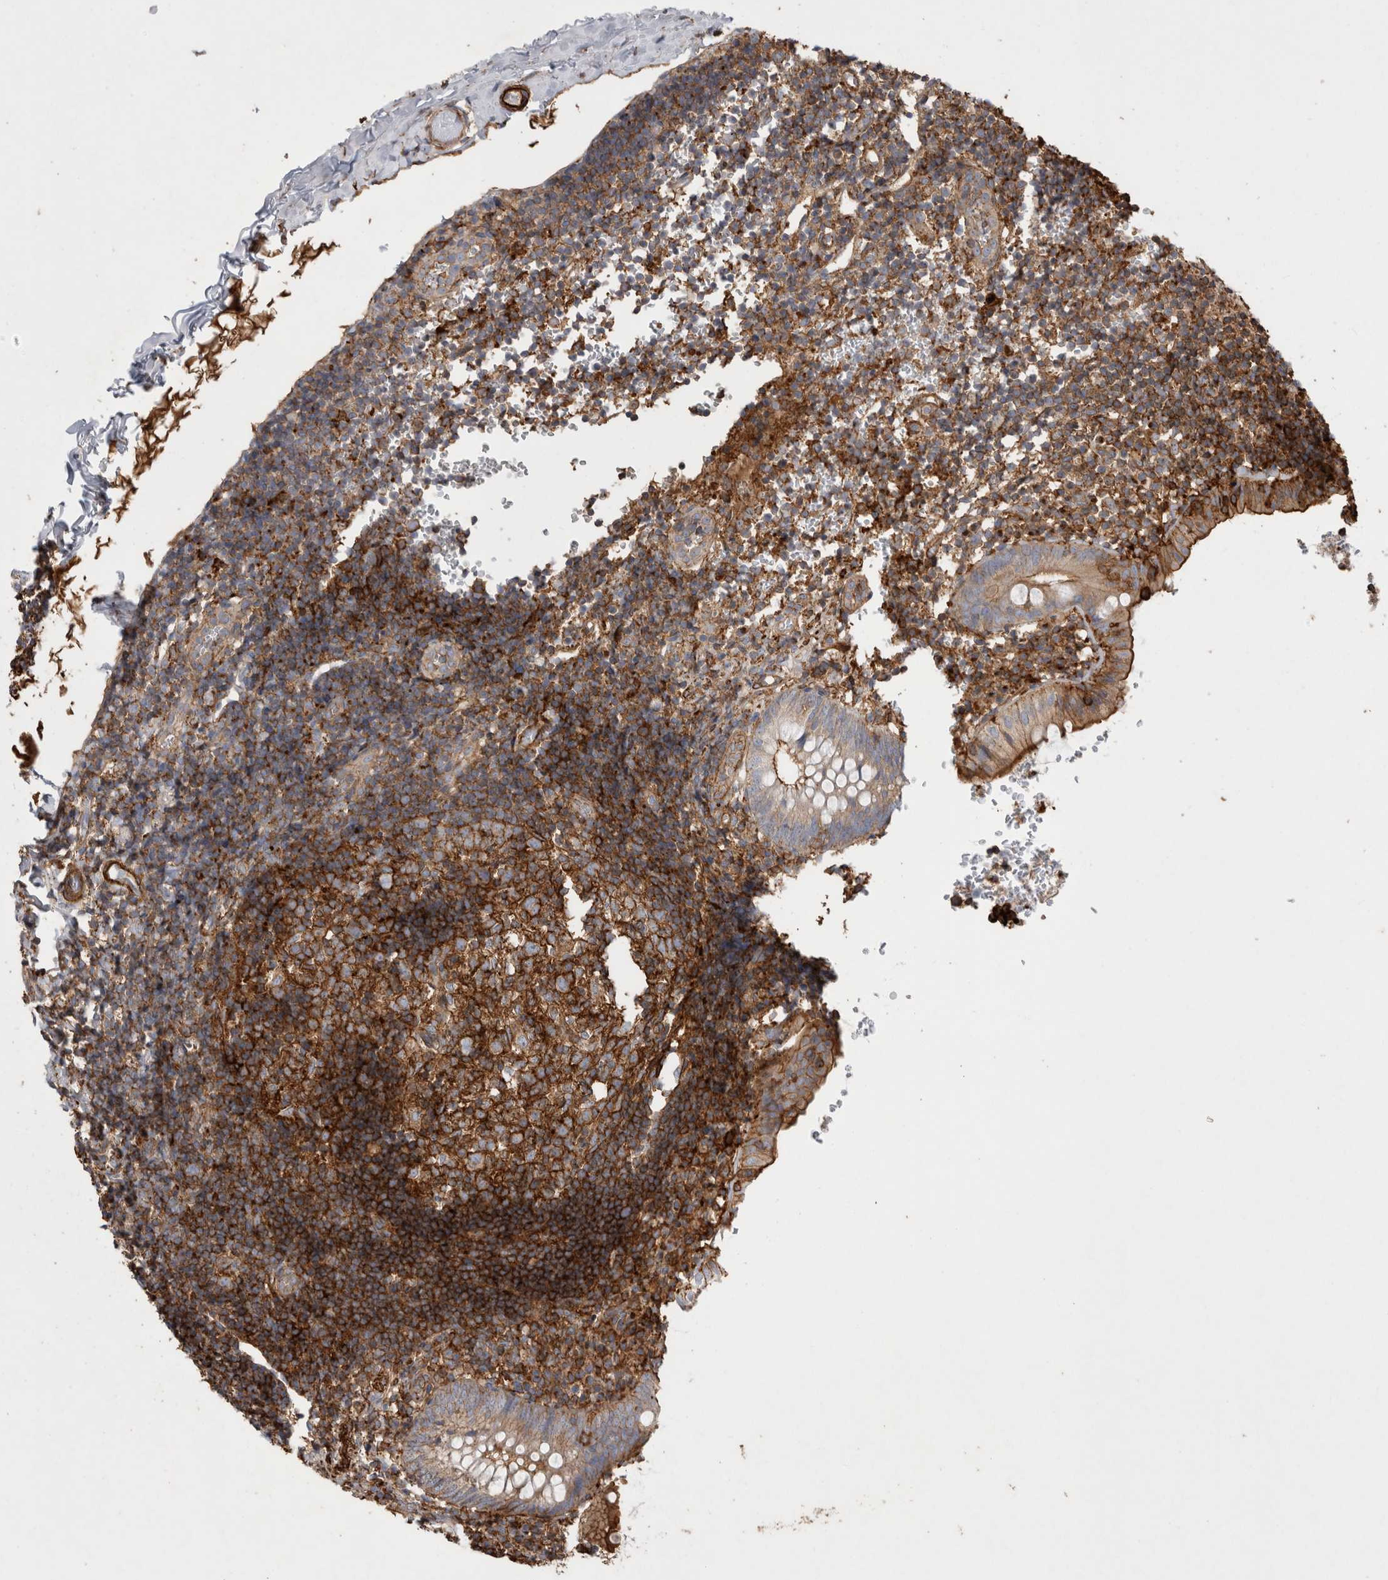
{"staining": {"intensity": "strong", "quantity": ">75%", "location": "cytoplasmic/membranous"}, "tissue": "appendix", "cell_type": "Glandular cells", "image_type": "normal", "snomed": [{"axis": "morphology", "description": "Normal tissue, NOS"}, {"axis": "topography", "description": "Appendix"}], "caption": "A photomicrograph showing strong cytoplasmic/membranous staining in about >75% of glandular cells in benign appendix, as visualized by brown immunohistochemical staining.", "gene": "GPER1", "patient": {"sex": "male", "age": 8}}